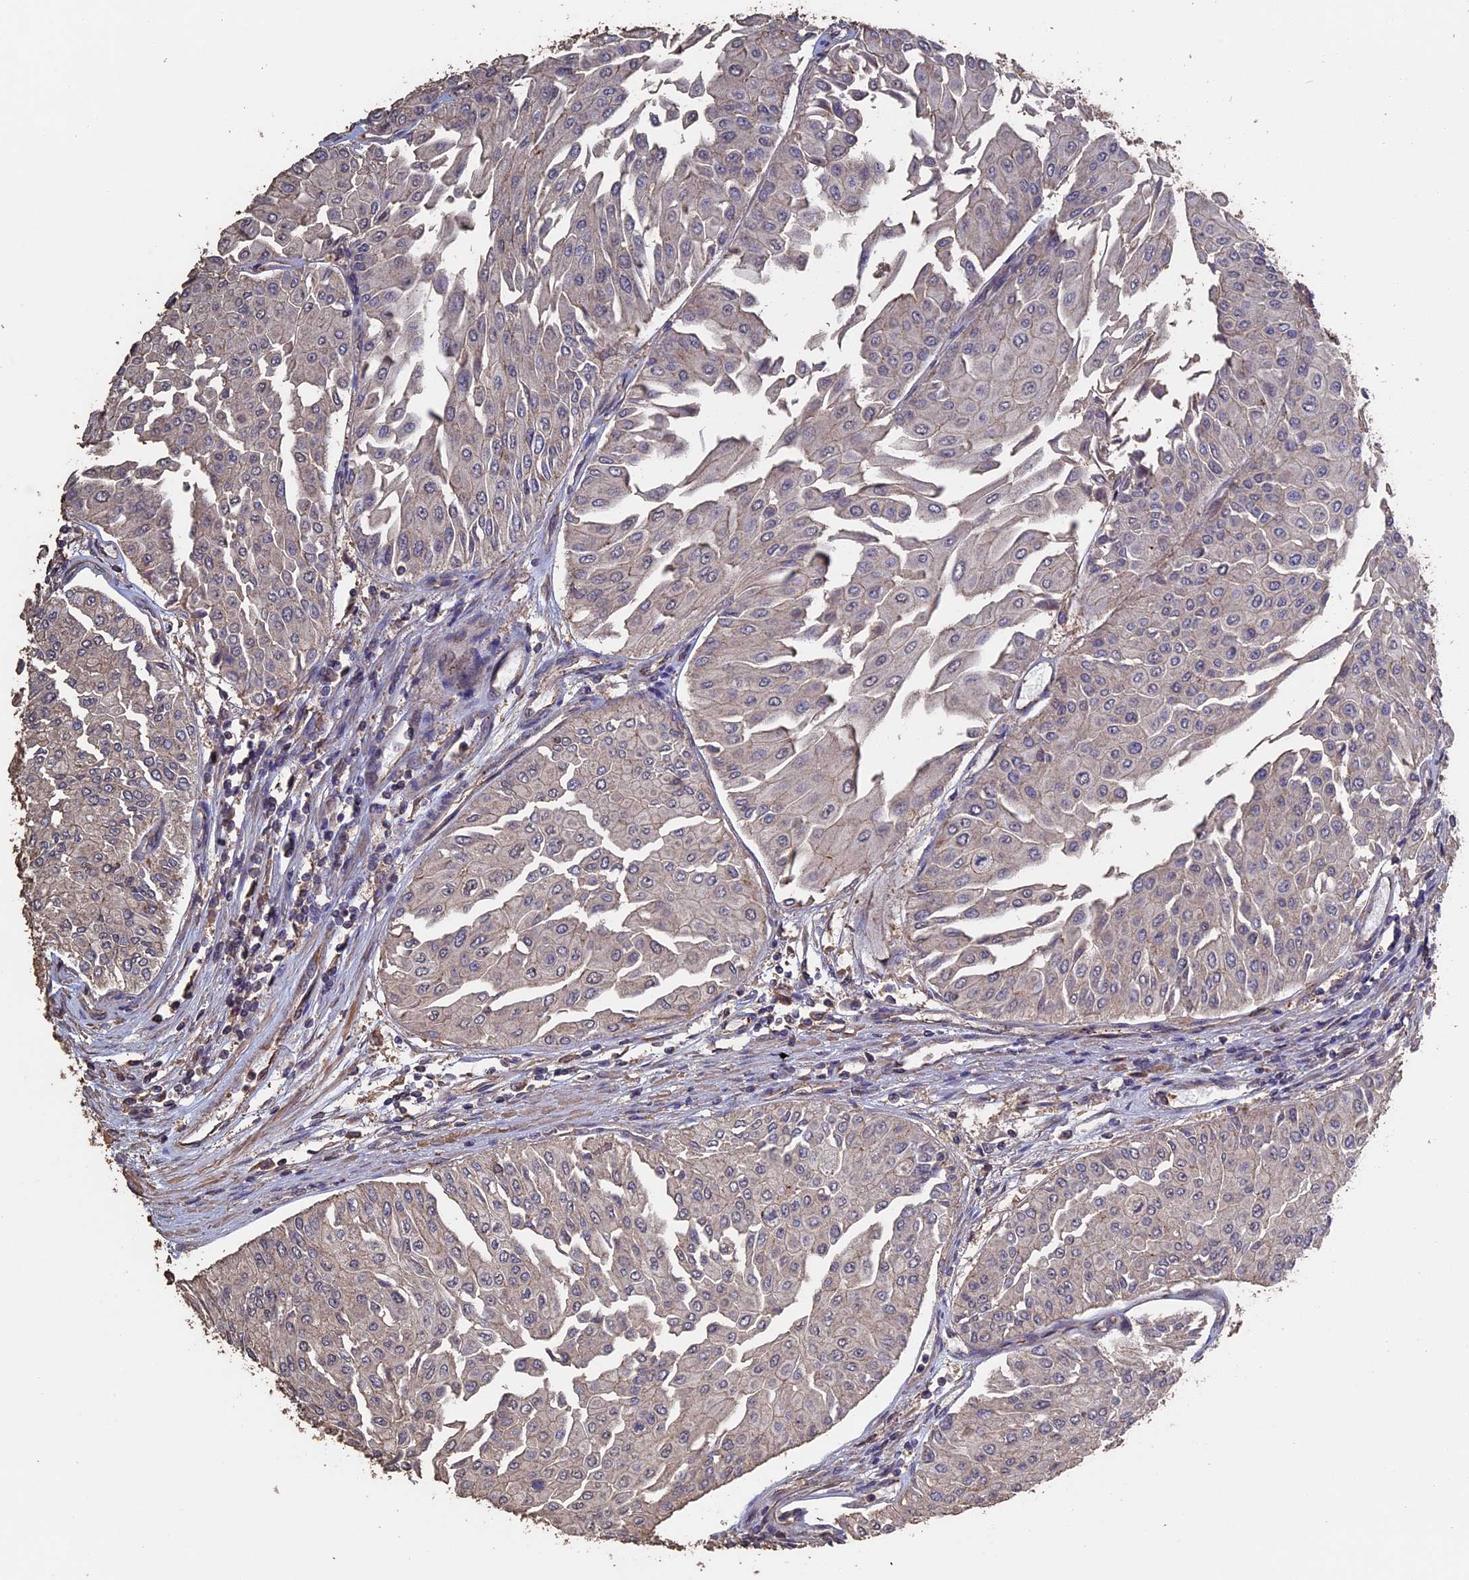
{"staining": {"intensity": "weak", "quantity": "25%-75%", "location": "cytoplasmic/membranous"}, "tissue": "urothelial cancer", "cell_type": "Tumor cells", "image_type": "cancer", "snomed": [{"axis": "morphology", "description": "Urothelial carcinoma, Low grade"}, {"axis": "topography", "description": "Urinary bladder"}], "caption": "Immunohistochemical staining of urothelial carcinoma (low-grade) exhibits low levels of weak cytoplasmic/membranous protein positivity in about 25%-75% of tumor cells.", "gene": "PIGQ", "patient": {"sex": "male", "age": 67}}